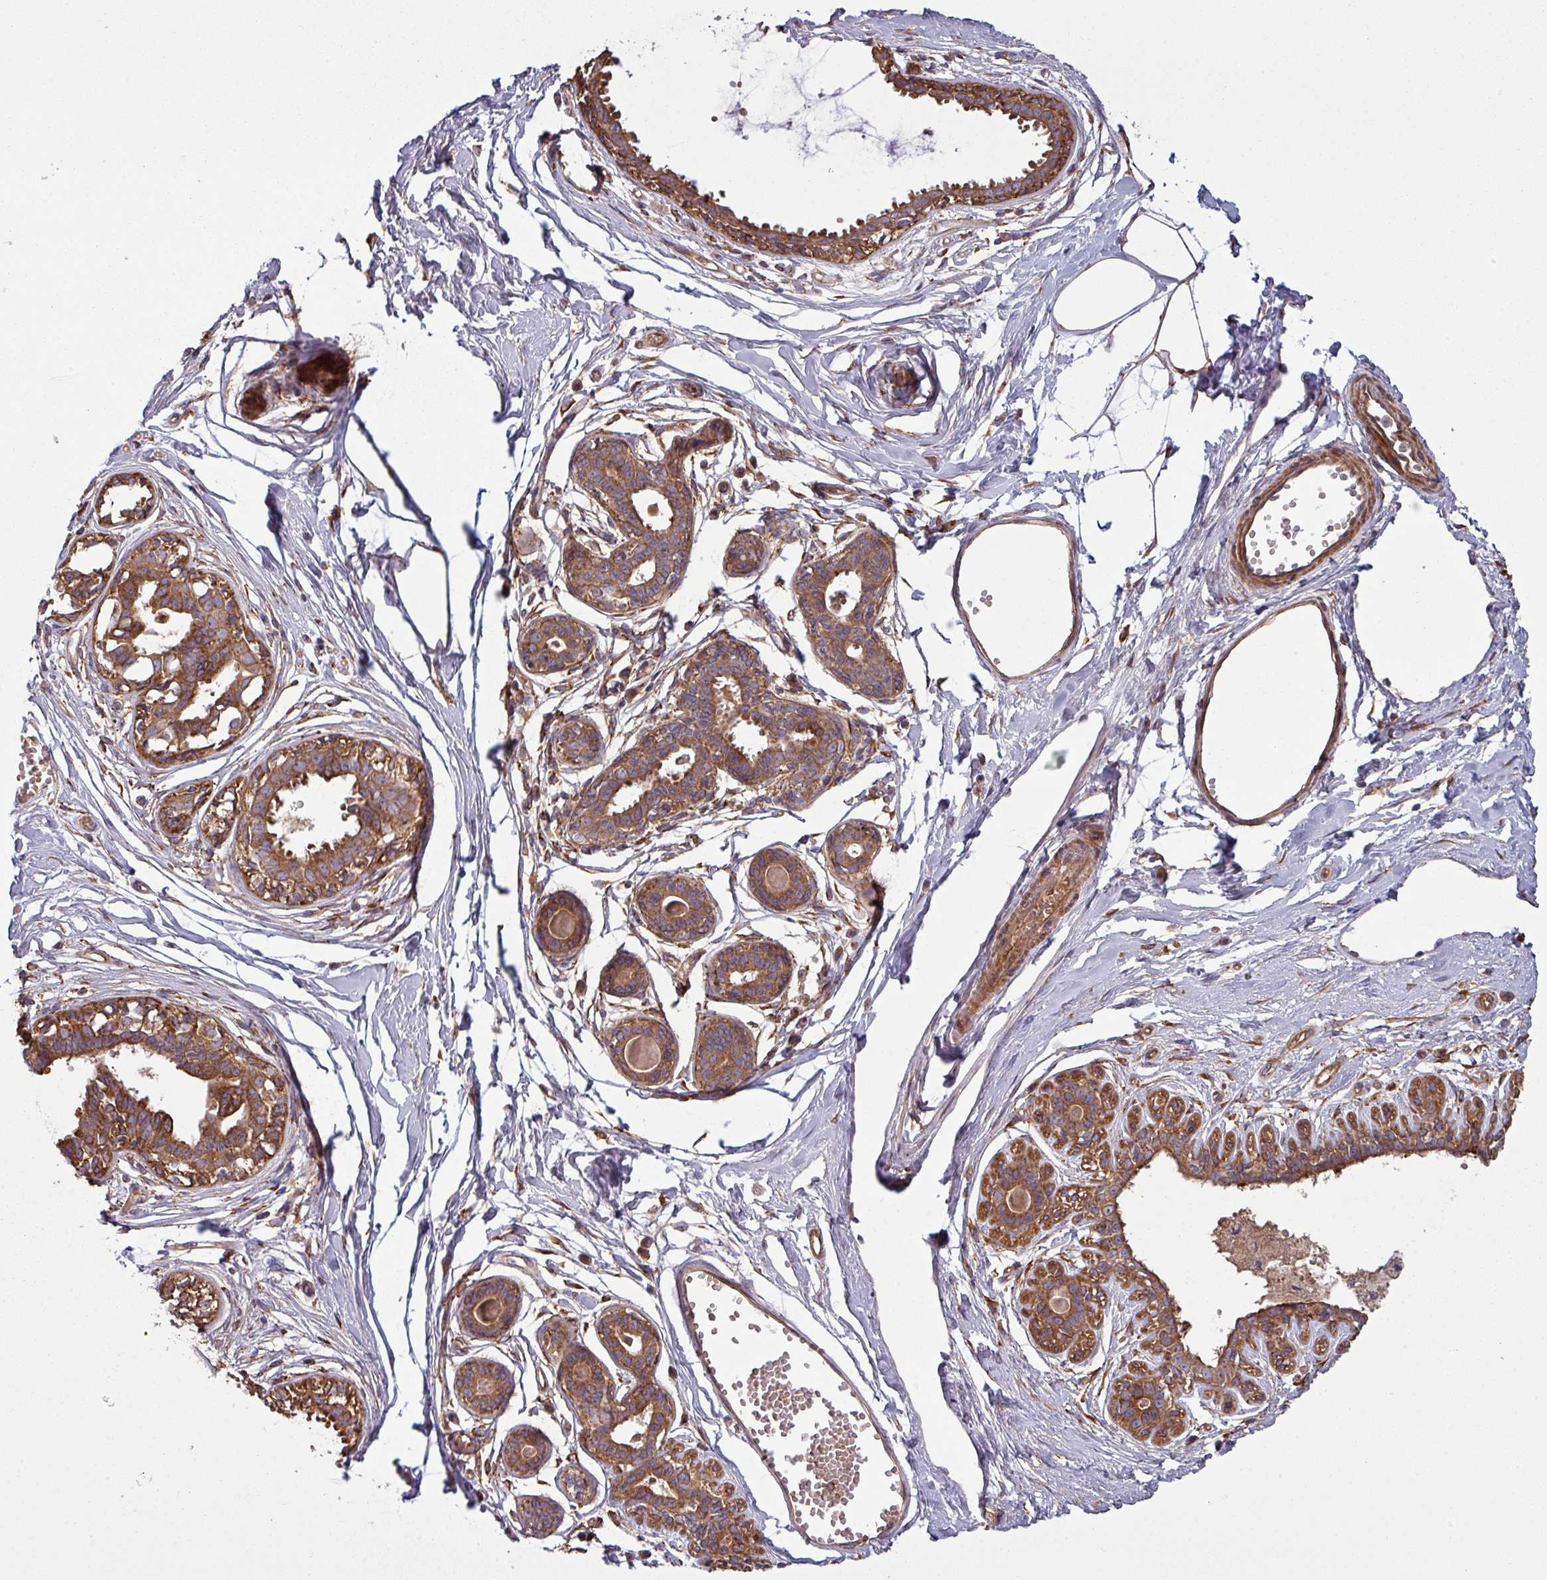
{"staining": {"intensity": "negative", "quantity": "none", "location": "none"}, "tissue": "breast", "cell_type": "Adipocytes", "image_type": "normal", "snomed": [{"axis": "morphology", "description": "Normal tissue, NOS"}, {"axis": "topography", "description": "Breast"}], "caption": "Immunohistochemical staining of benign breast demonstrates no significant staining in adipocytes.", "gene": "SNRNP25", "patient": {"sex": "female", "age": 45}}